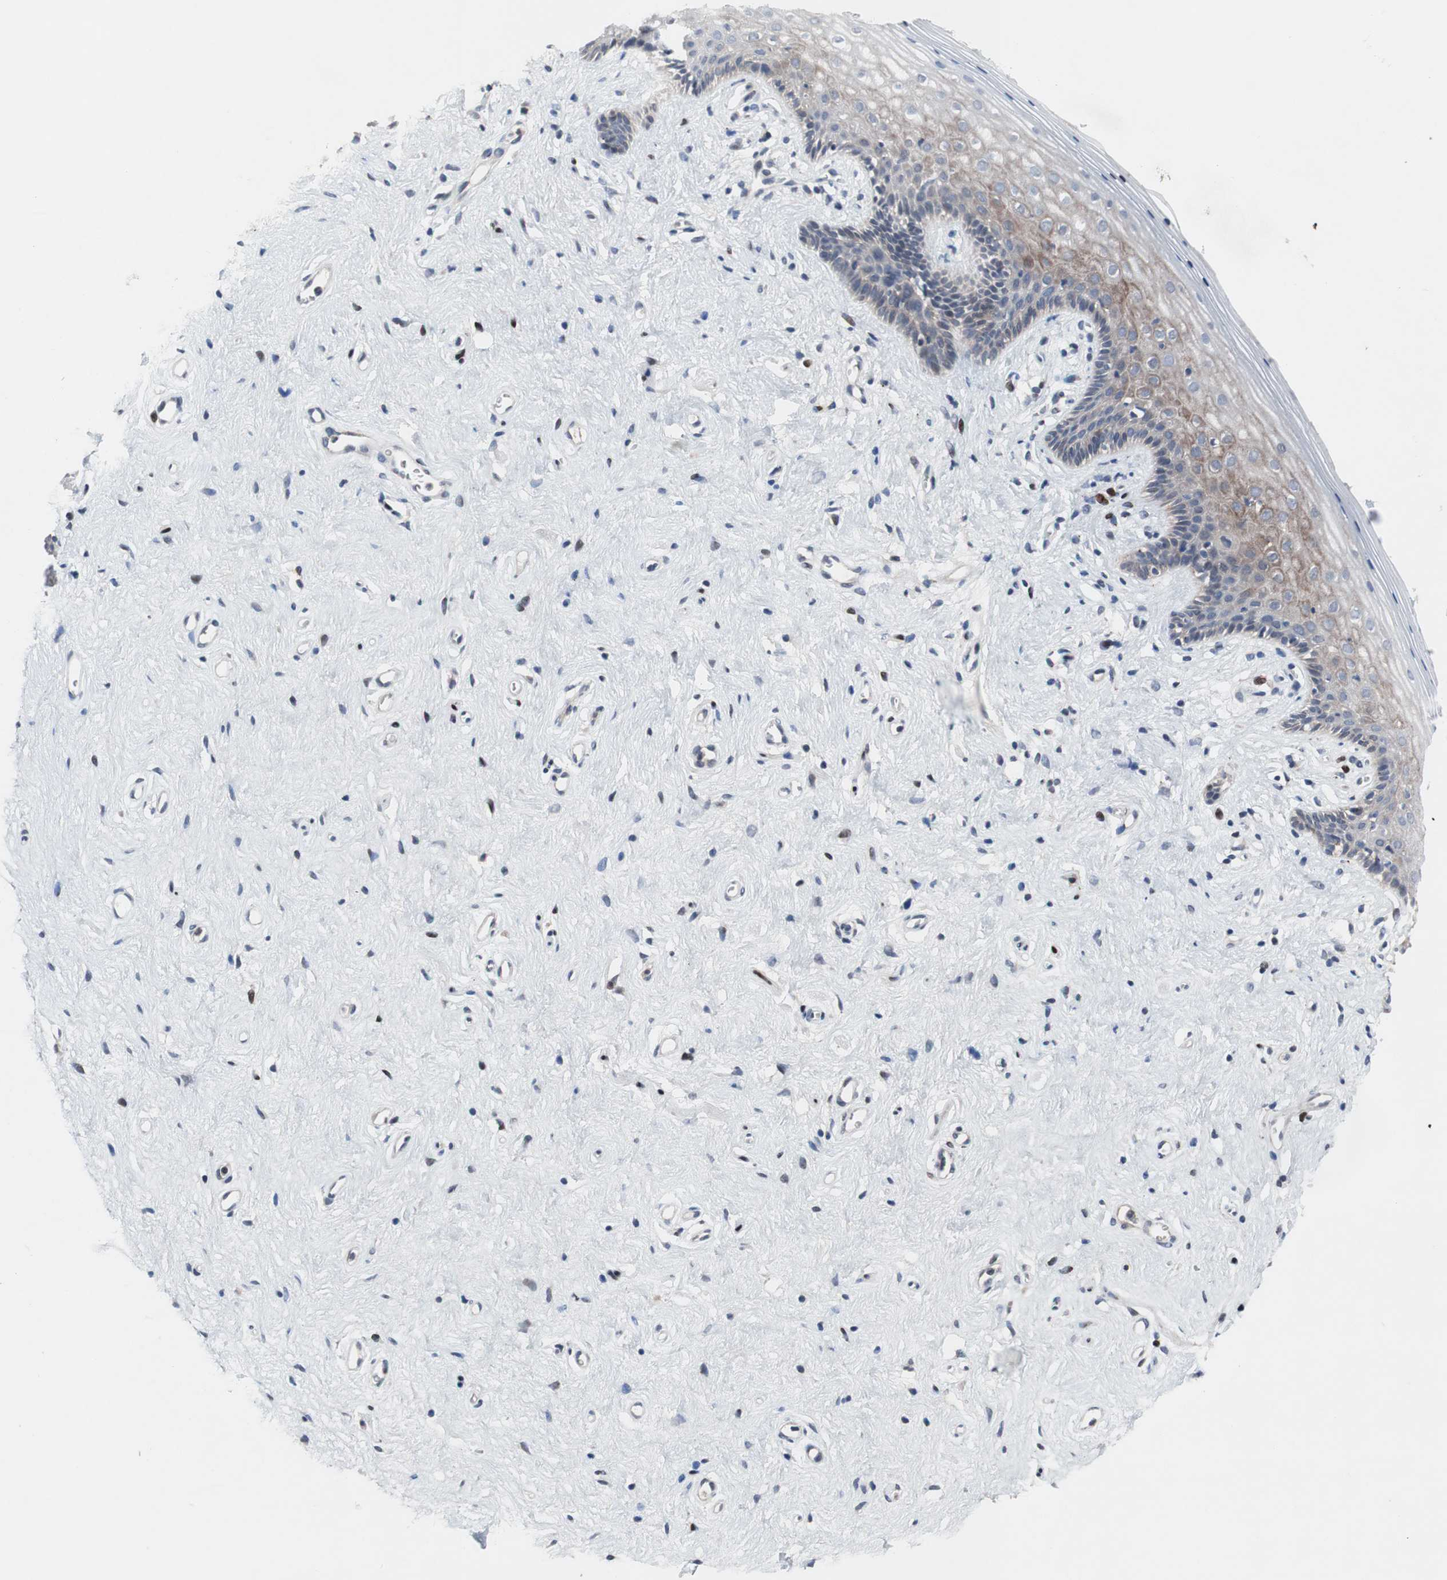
{"staining": {"intensity": "weak", "quantity": "<25%", "location": "cytoplasmic/membranous"}, "tissue": "vagina", "cell_type": "Squamous epithelial cells", "image_type": "normal", "snomed": [{"axis": "morphology", "description": "Normal tissue, NOS"}, {"axis": "topography", "description": "Vagina"}], "caption": "A high-resolution image shows IHC staining of normal vagina, which exhibits no significant positivity in squamous epithelial cells. (DAB IHC, high magnification).", "gene": "MUTYH", "patient": {"sex": "female", "age": 44}}